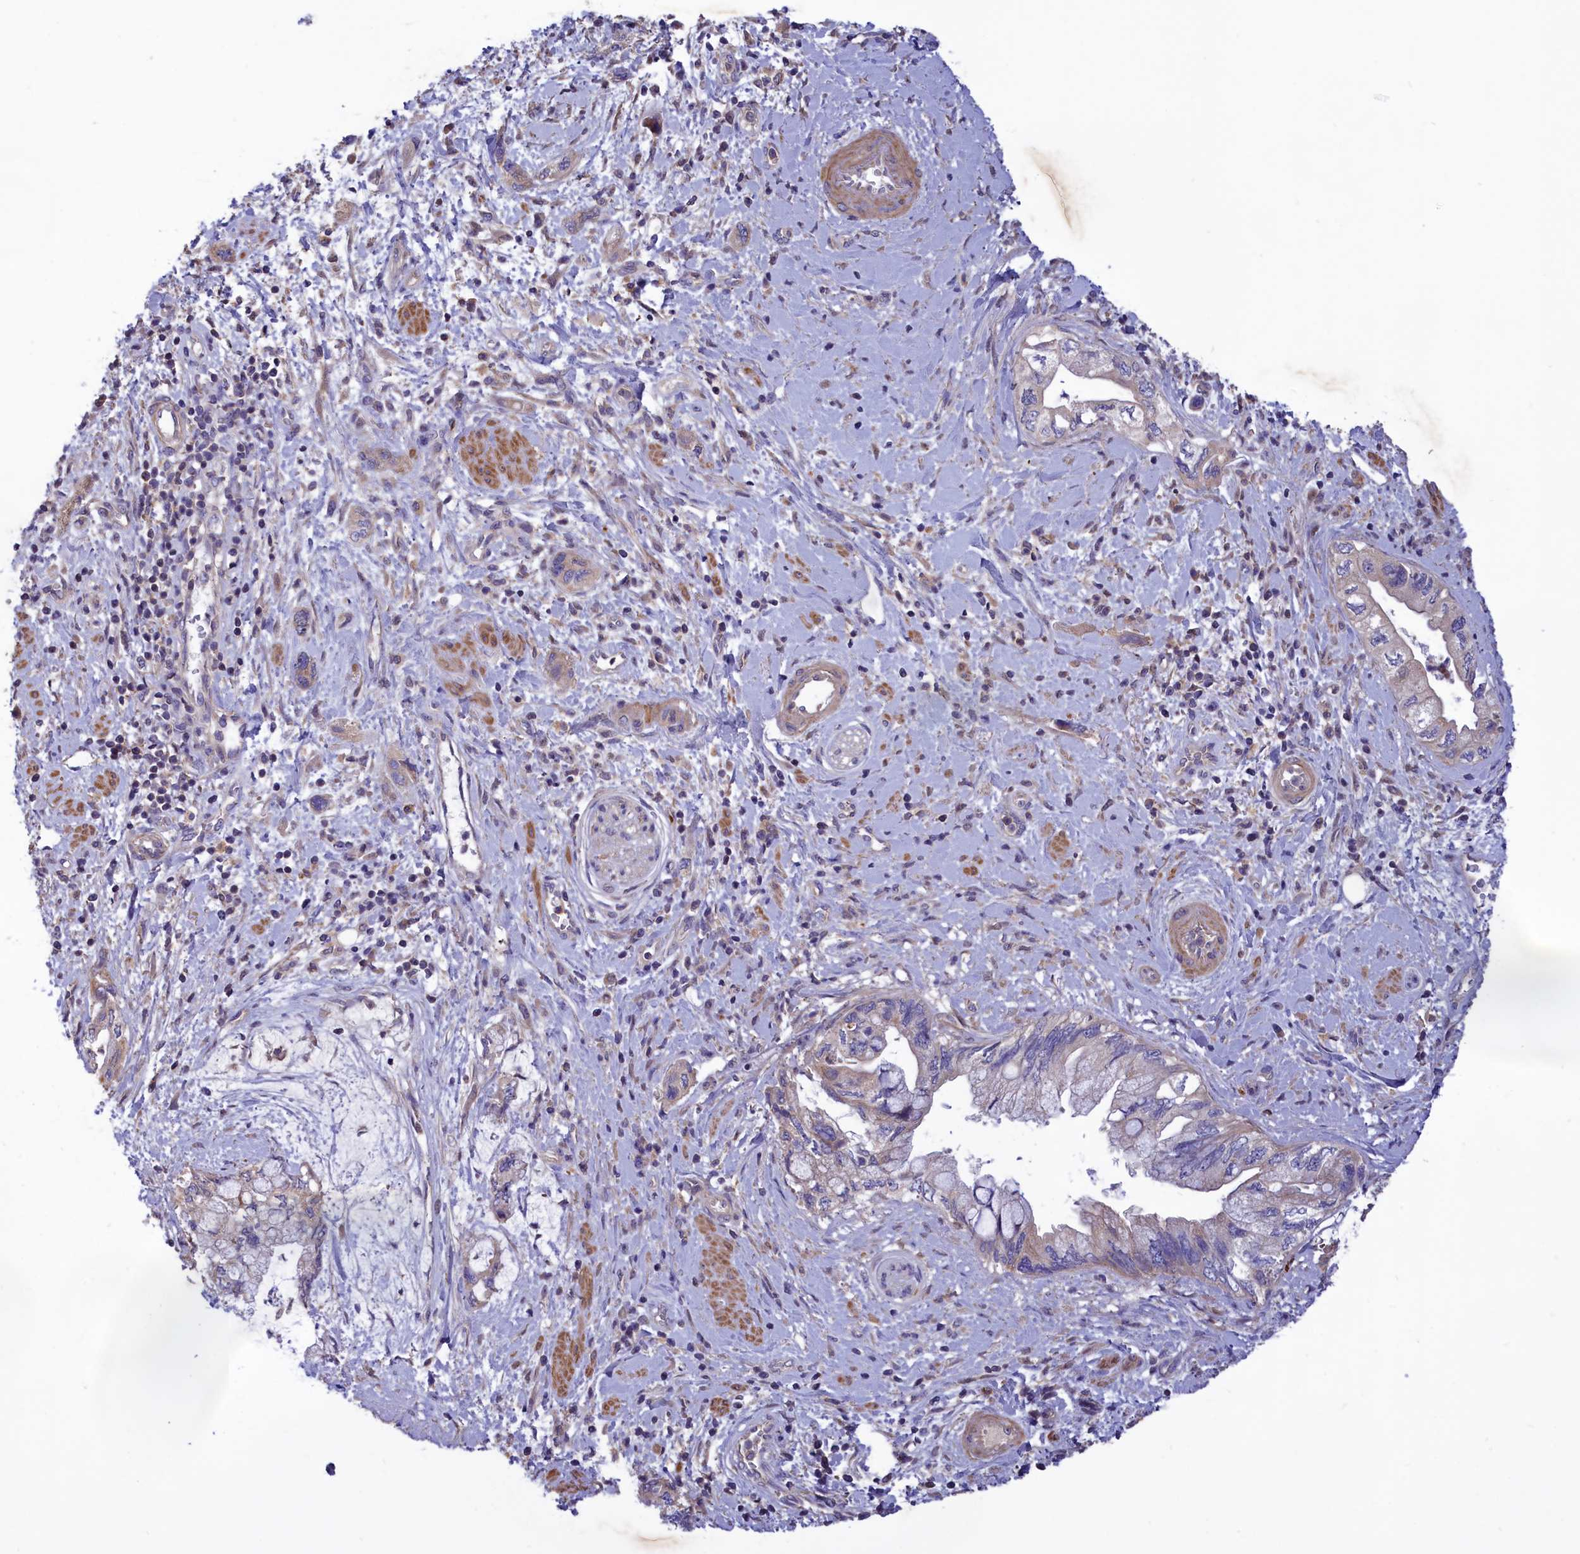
{"staining": {"intensity": "weak", "quantity": "25%-75%", "location": "cytoplasmic/membranous"}, "tissue": "pancreatic cancer", "cell_type": "Tumor cells", "image_type": "cancer", "snomed": [{"axis": "morphology", "description": "Adenocarcinoma, NOS"}, {"axis": "topography", "description": "Pancreas"}], "caption": "IHC image of neoplastic tissue: human adenocarcinoma (pancreatic) stained using immunohistochemistry exhibits low levels of weak protein expression localized specifically in the cytoplasmic/membranous of tumor cells, appearing as a cytoplasmic/membranous brown color.", "gene": "AMDHD2", "patient": {"sex": "female", "age": 73}}